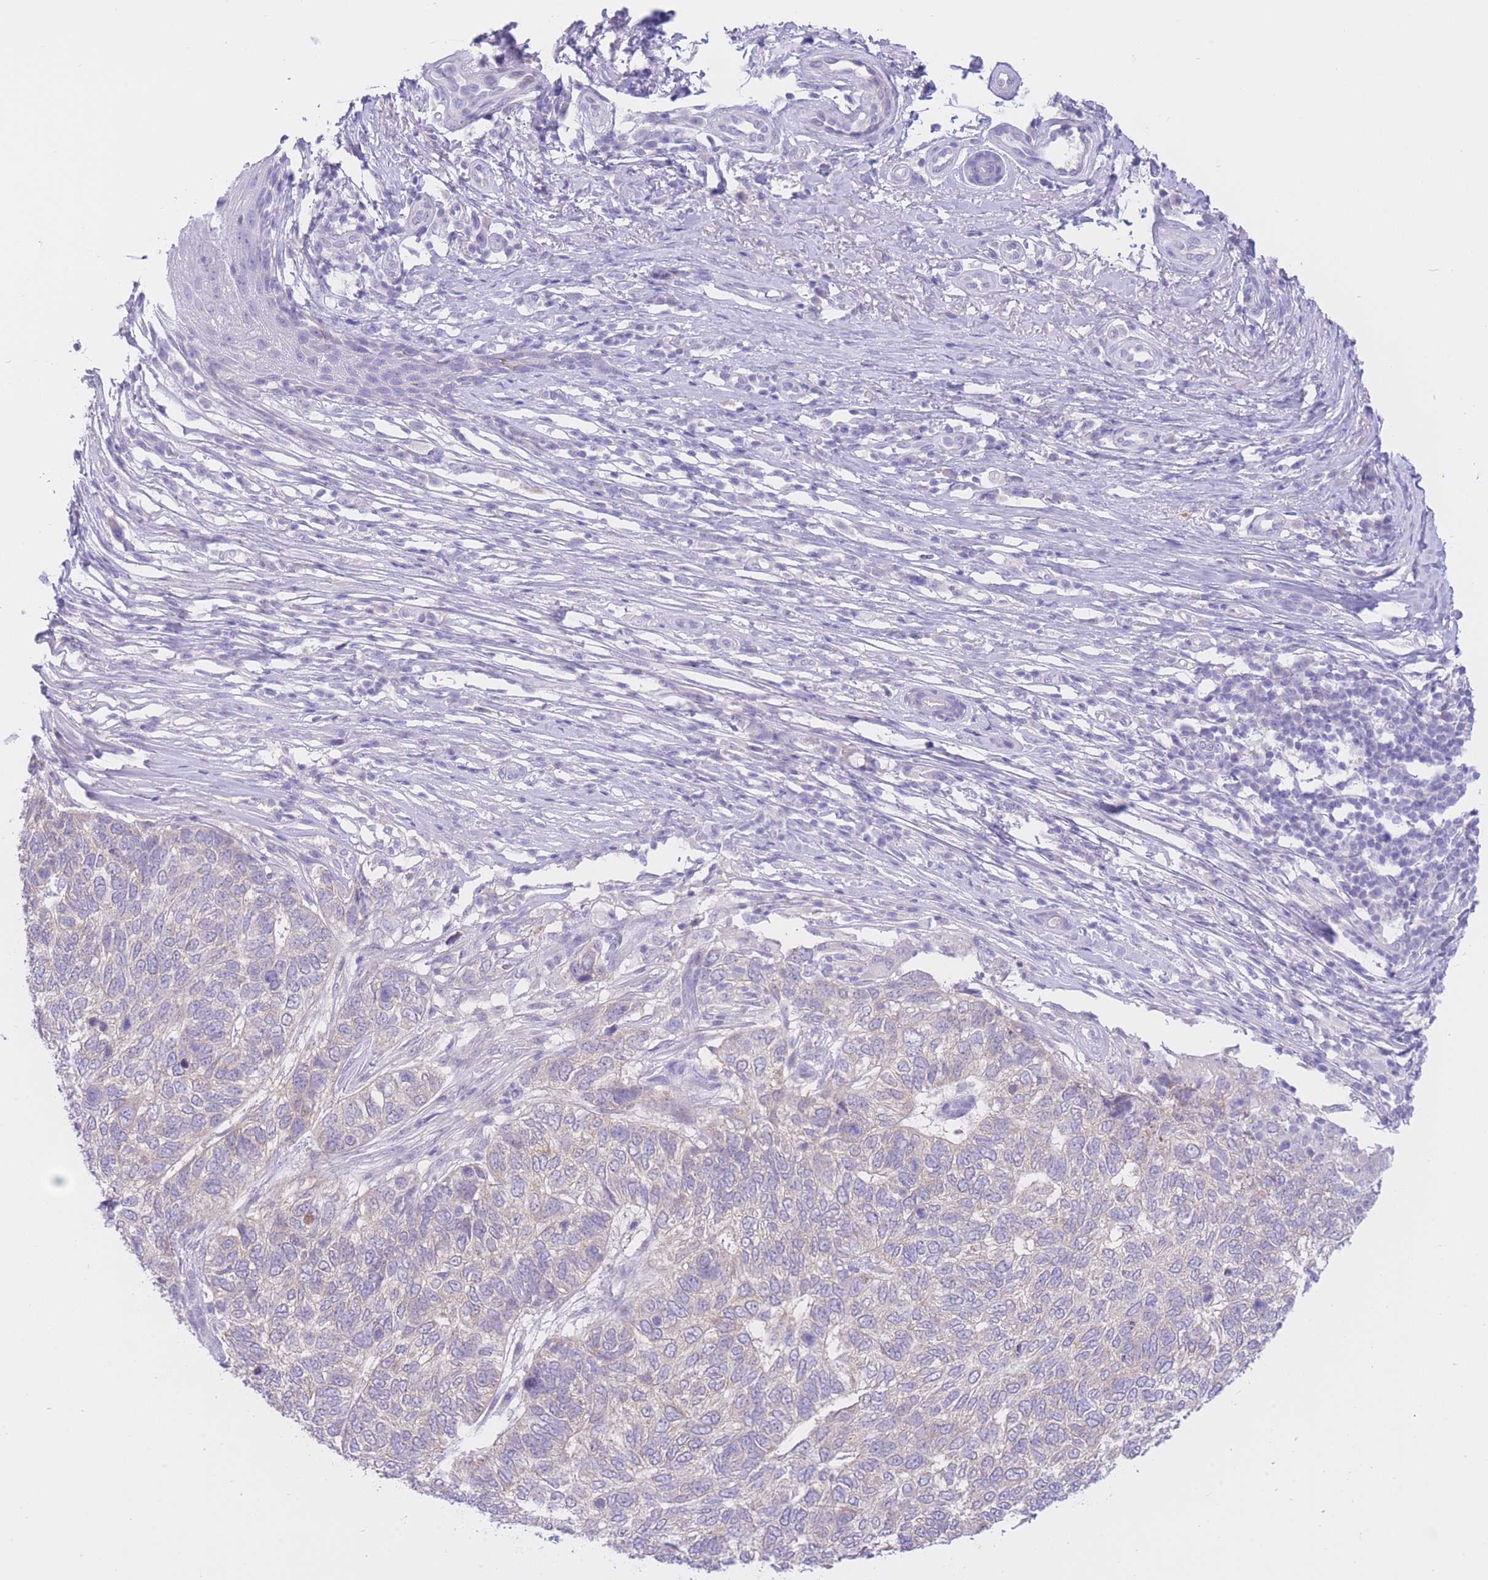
{"staining": {"intensity": "weak", "quantity": "25%-75%", "location": "cytoplasmic/membranous"}, "tissue": "skin cancer", "cell_type": "Tumor cells", "image_type": "cancer", "snomed": [{"axis": "morphology", "description": "Basal cell carcinoma"}, {"axis": "topography", "description": "Skin"}], "caption": "High-power microscopy captured an immunohistochemistry (IHC) photomicrograph of basal cell carcinoma (skin), revealing weak cytoplasmic/membranous expression in approximately 25%-75% of tumor cells.", "gene": "ZNF212", "patient": {"sex": "female", "age": 65}}